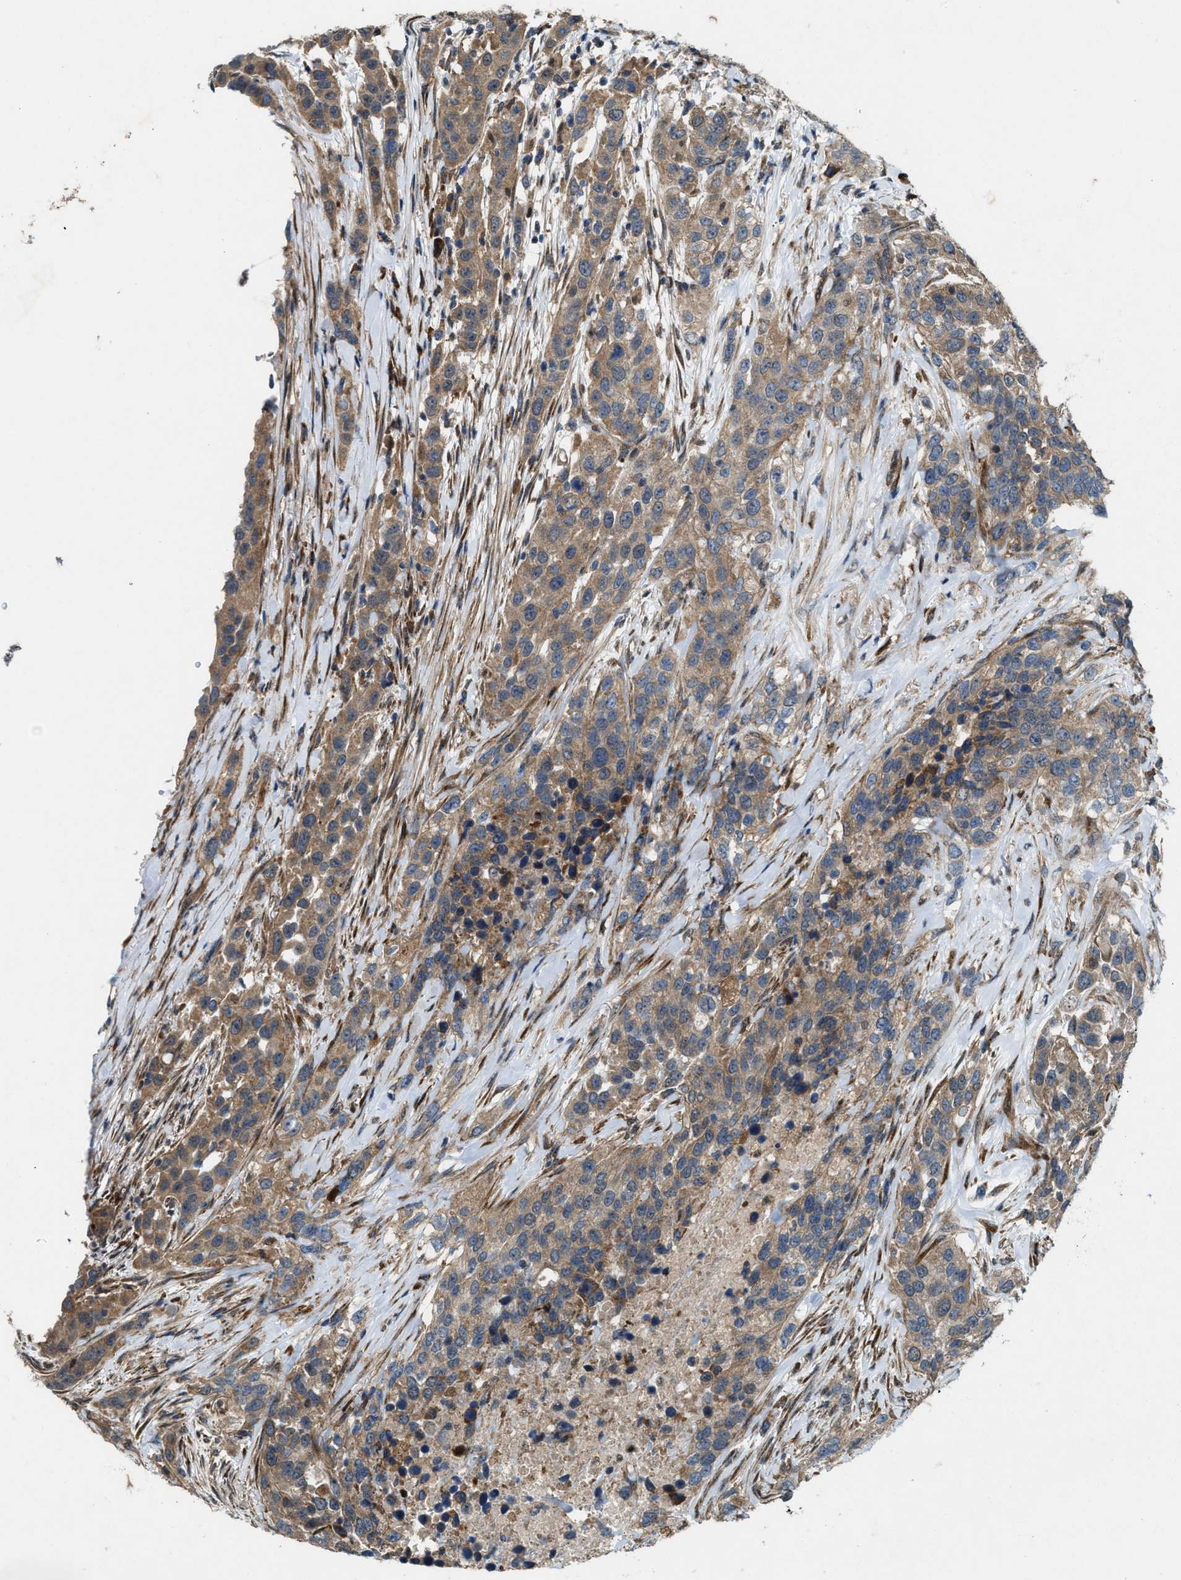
{"staining": {"intensity": "moderate", "quantity": ">75%", "location": "cytoplasmic/membranous"}, "tissue": "urothelial cancer", "cell_type": "Tumor cells", "image_type": "cancer", "snomed": [{"axis": "morphology", "description": "Urothelial carcinoma, High grade"}, {"axis": "topography", "description": "Urinary bladder"}], "caption": "Immunohistochemical staining of human urothelial cancer shows medium levels of moderate cytoplasmic/membranous protein positivity in about >75% of tumor cells. (Brightfield microscopy of DAB IHC at high magnification).", "gene": "LRRC72", "patient": {"sex": "female", "age": 80}}